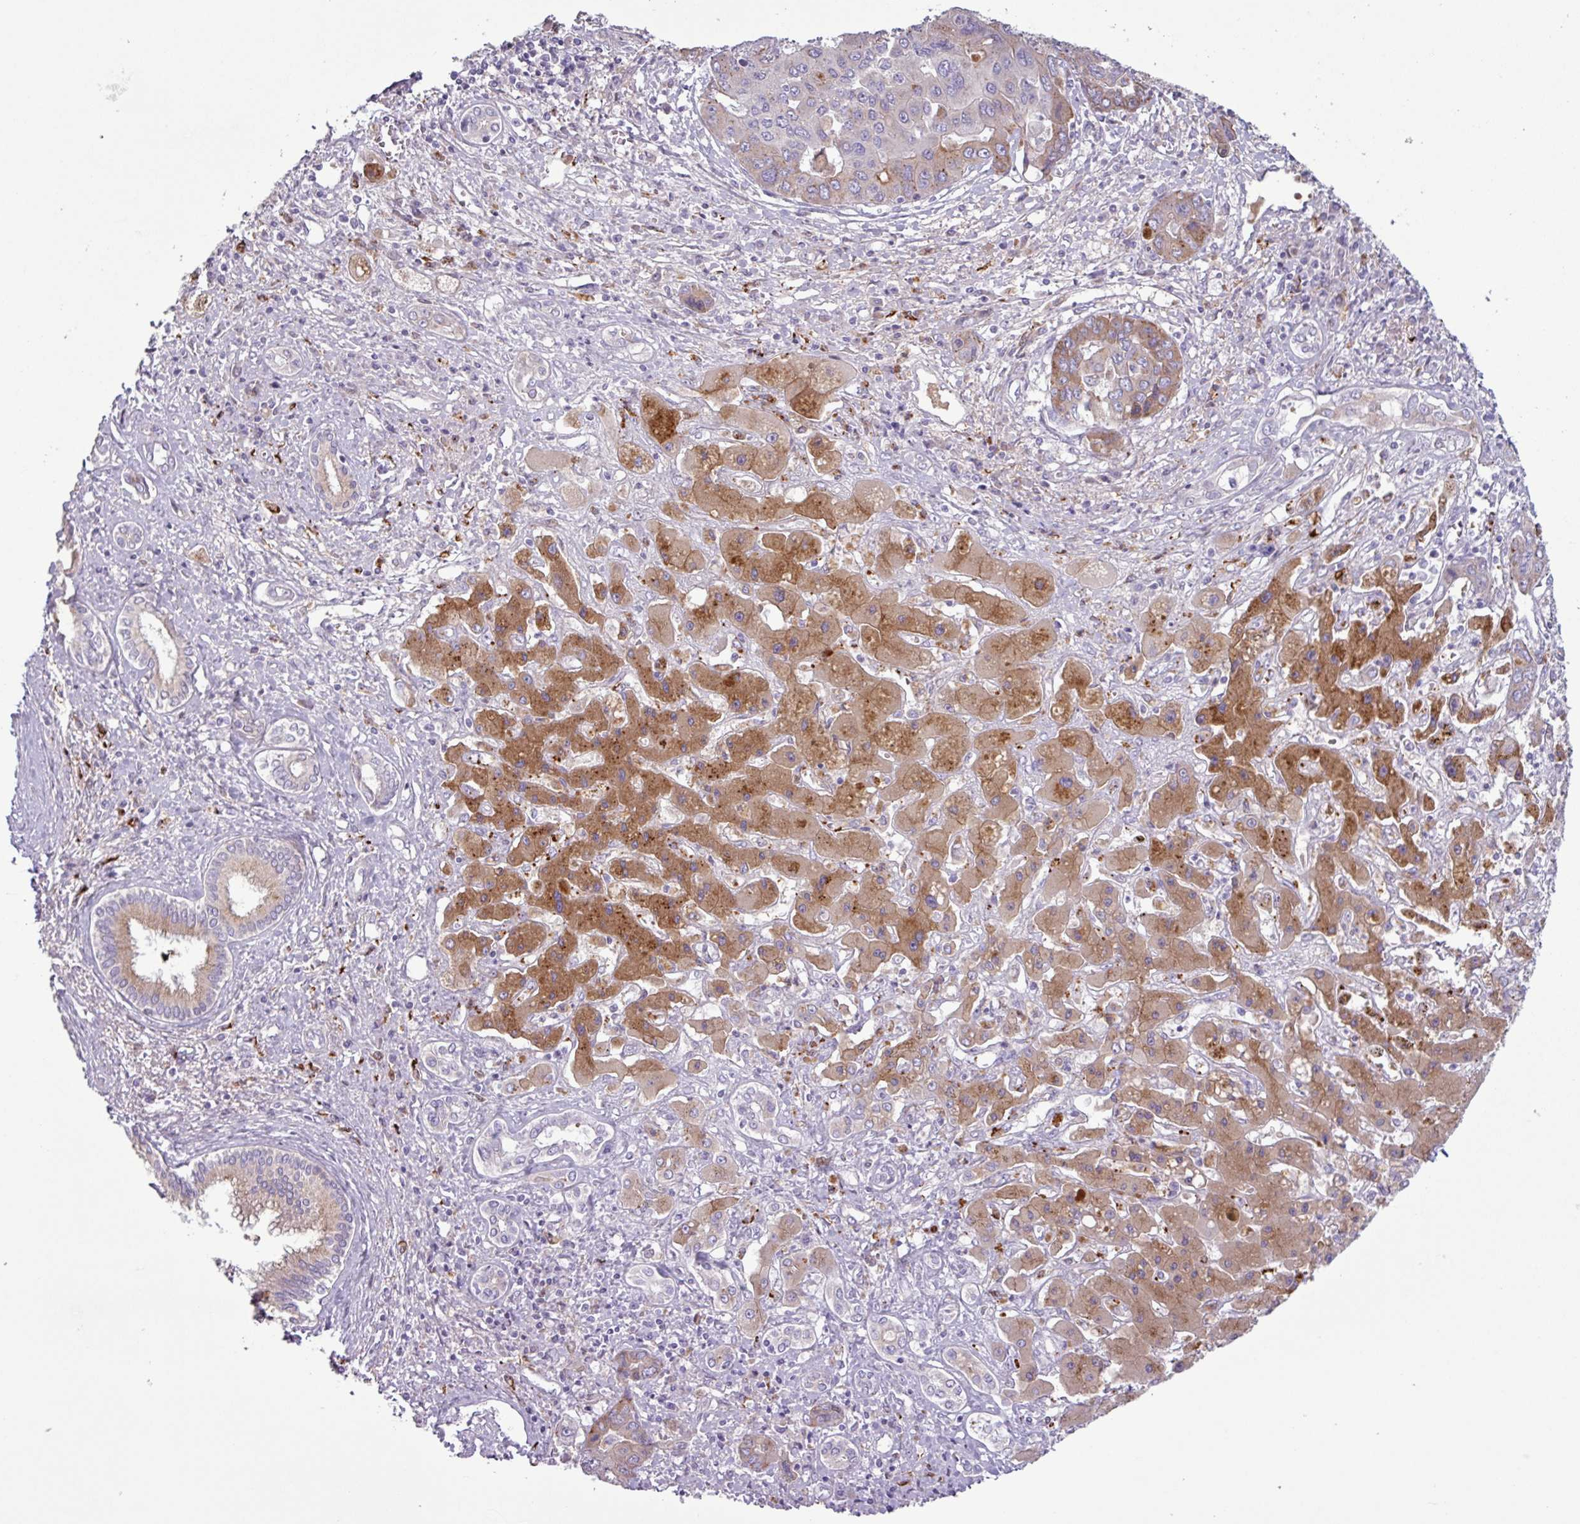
{"staining": {"intensity": "moderate", "quantity": "<25%", "location": "cytoplasmic/membranous"}, "tissue": "liver cancer", "cell_type": "Tumor cells", "image_type": "cancer", "snomed": [{"axis": "morphology", "description": "Cholangiocarcinoma"}, {"axis": "topography", "description": "Liver"}], "caption": "Human liver cancer (cholangiocarcinoma) stained with a brown dye reveals moderate cytoplasmic/membranous positive staining in approximately <25% of tumor cells.", "gene": "C4B", "patient": {"sex": "male", "age": 67}}